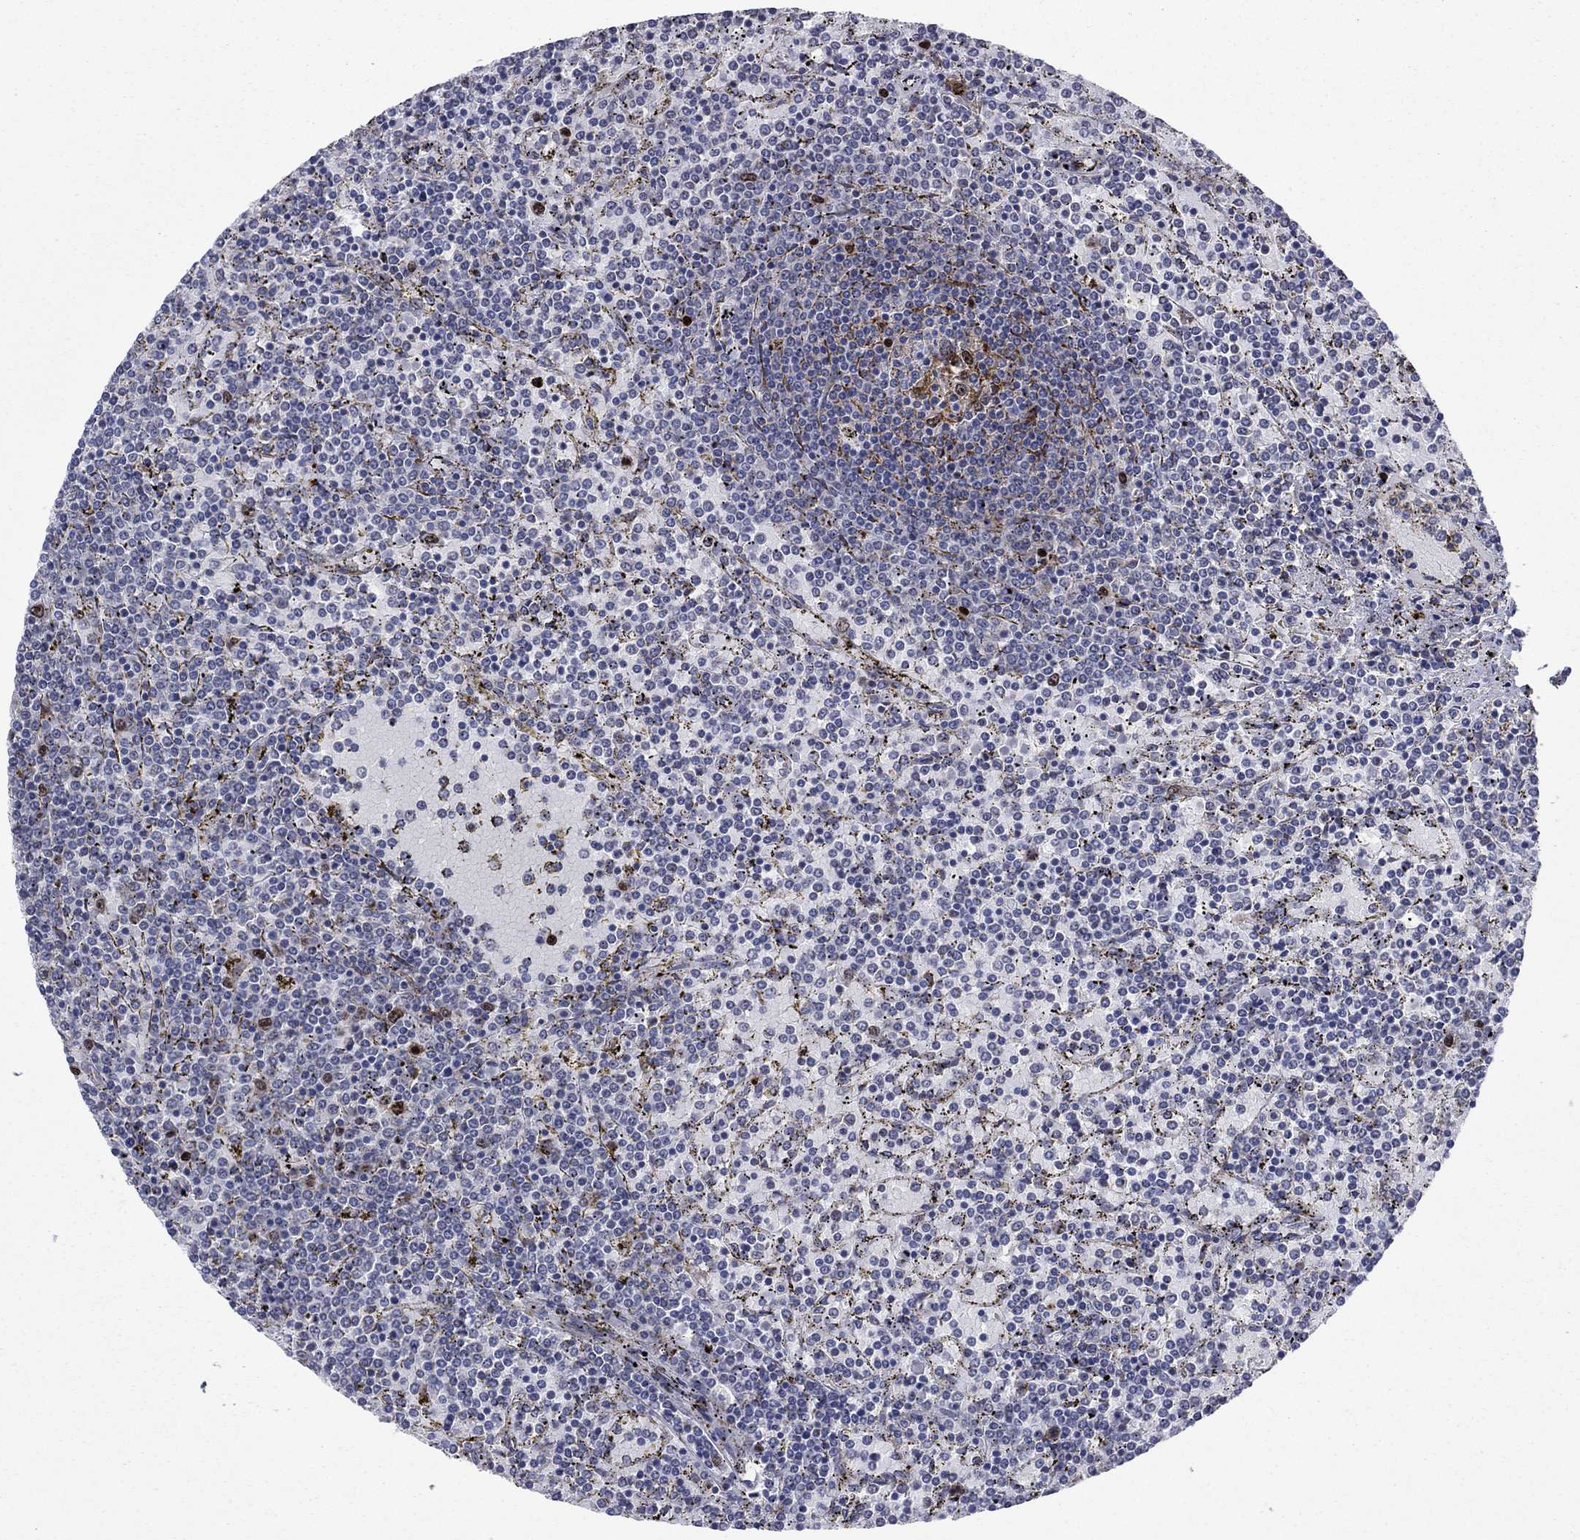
{"staining": {"intensity": "negative", "quantity": "none", "location": "none"}, "tissue": "lymphoma", "cell_type": "Tumor cells", "image_type": "cancer", "snomed": [{"axis": "morphology", "description": "Malignant lymphoma, non-Hodgkin's type, Low grade"}, {"axis": "topography", "description": "Spleen"}], "caption": "DAB (3,3'-diaminobenzidine) immunohistochemical staining of human lymphoma shows no significant positivity in tumor cells. (Brightfield microscopy of DAB (3,3'-diaminobenzidine) IHC at high magnification).", "gene": "CDCA5", "patient": {"sex": "female", "age": 77}}